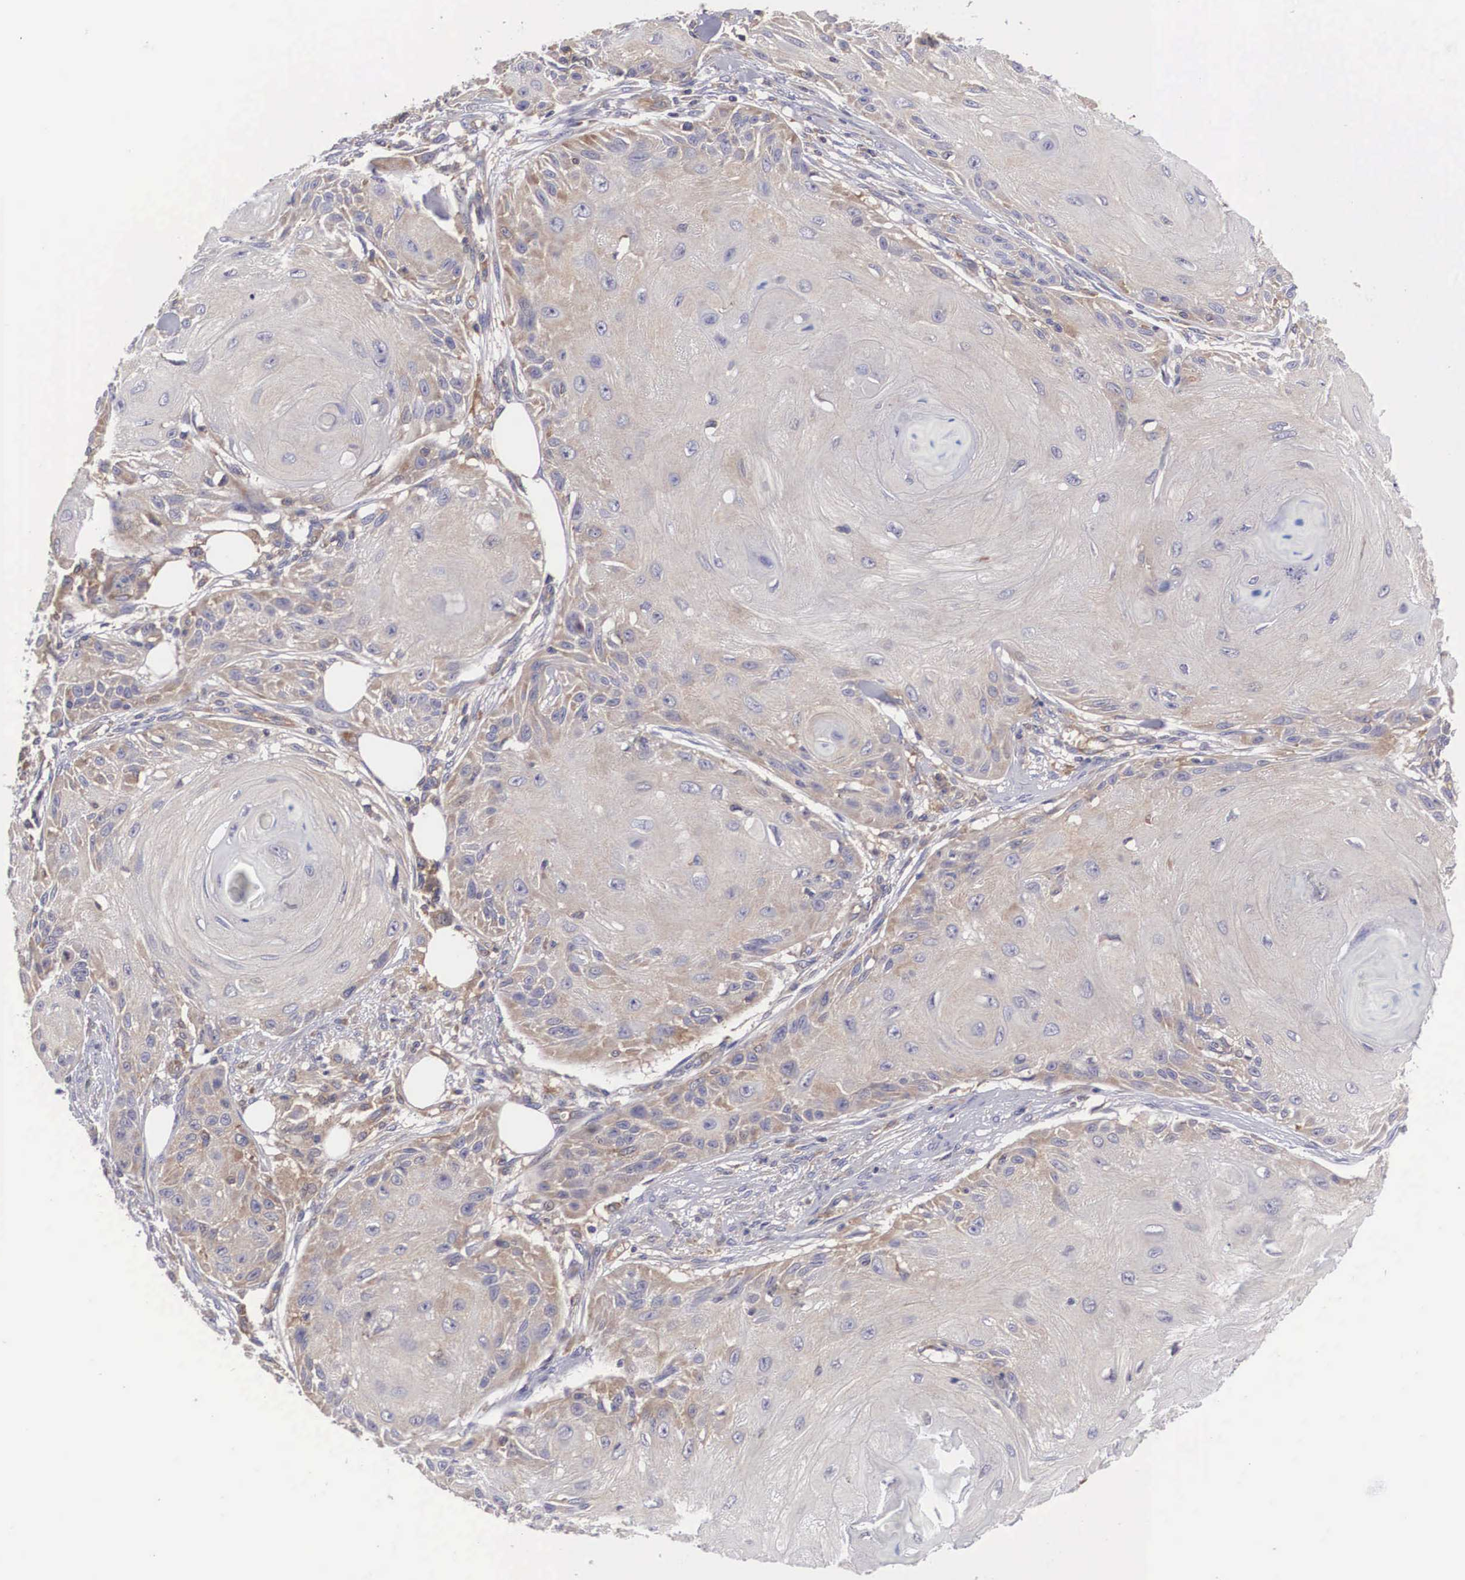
{"staining": {"intensity": "weak", "quantity": "<25%", "location": "cytoplasmic/membranous"}, "tissue": "skin cancer", "cell_type": "Tumor cells", "image_type": "cancer", "snomed": [{"axis": "morphology", "description": "Squamous cell carcinoma, NOS"}, {"axis": "topography", "description": "Skin"}], "caption": "DAB (3,3'-diaminobenzidine) immunohistochemical staining of human skin cancer (squamous cell carcinoma) exhibits no significant staining in tumor cells.", "gene": "GRIPAP1", "patient": {"sex": "female", "age": 88}}